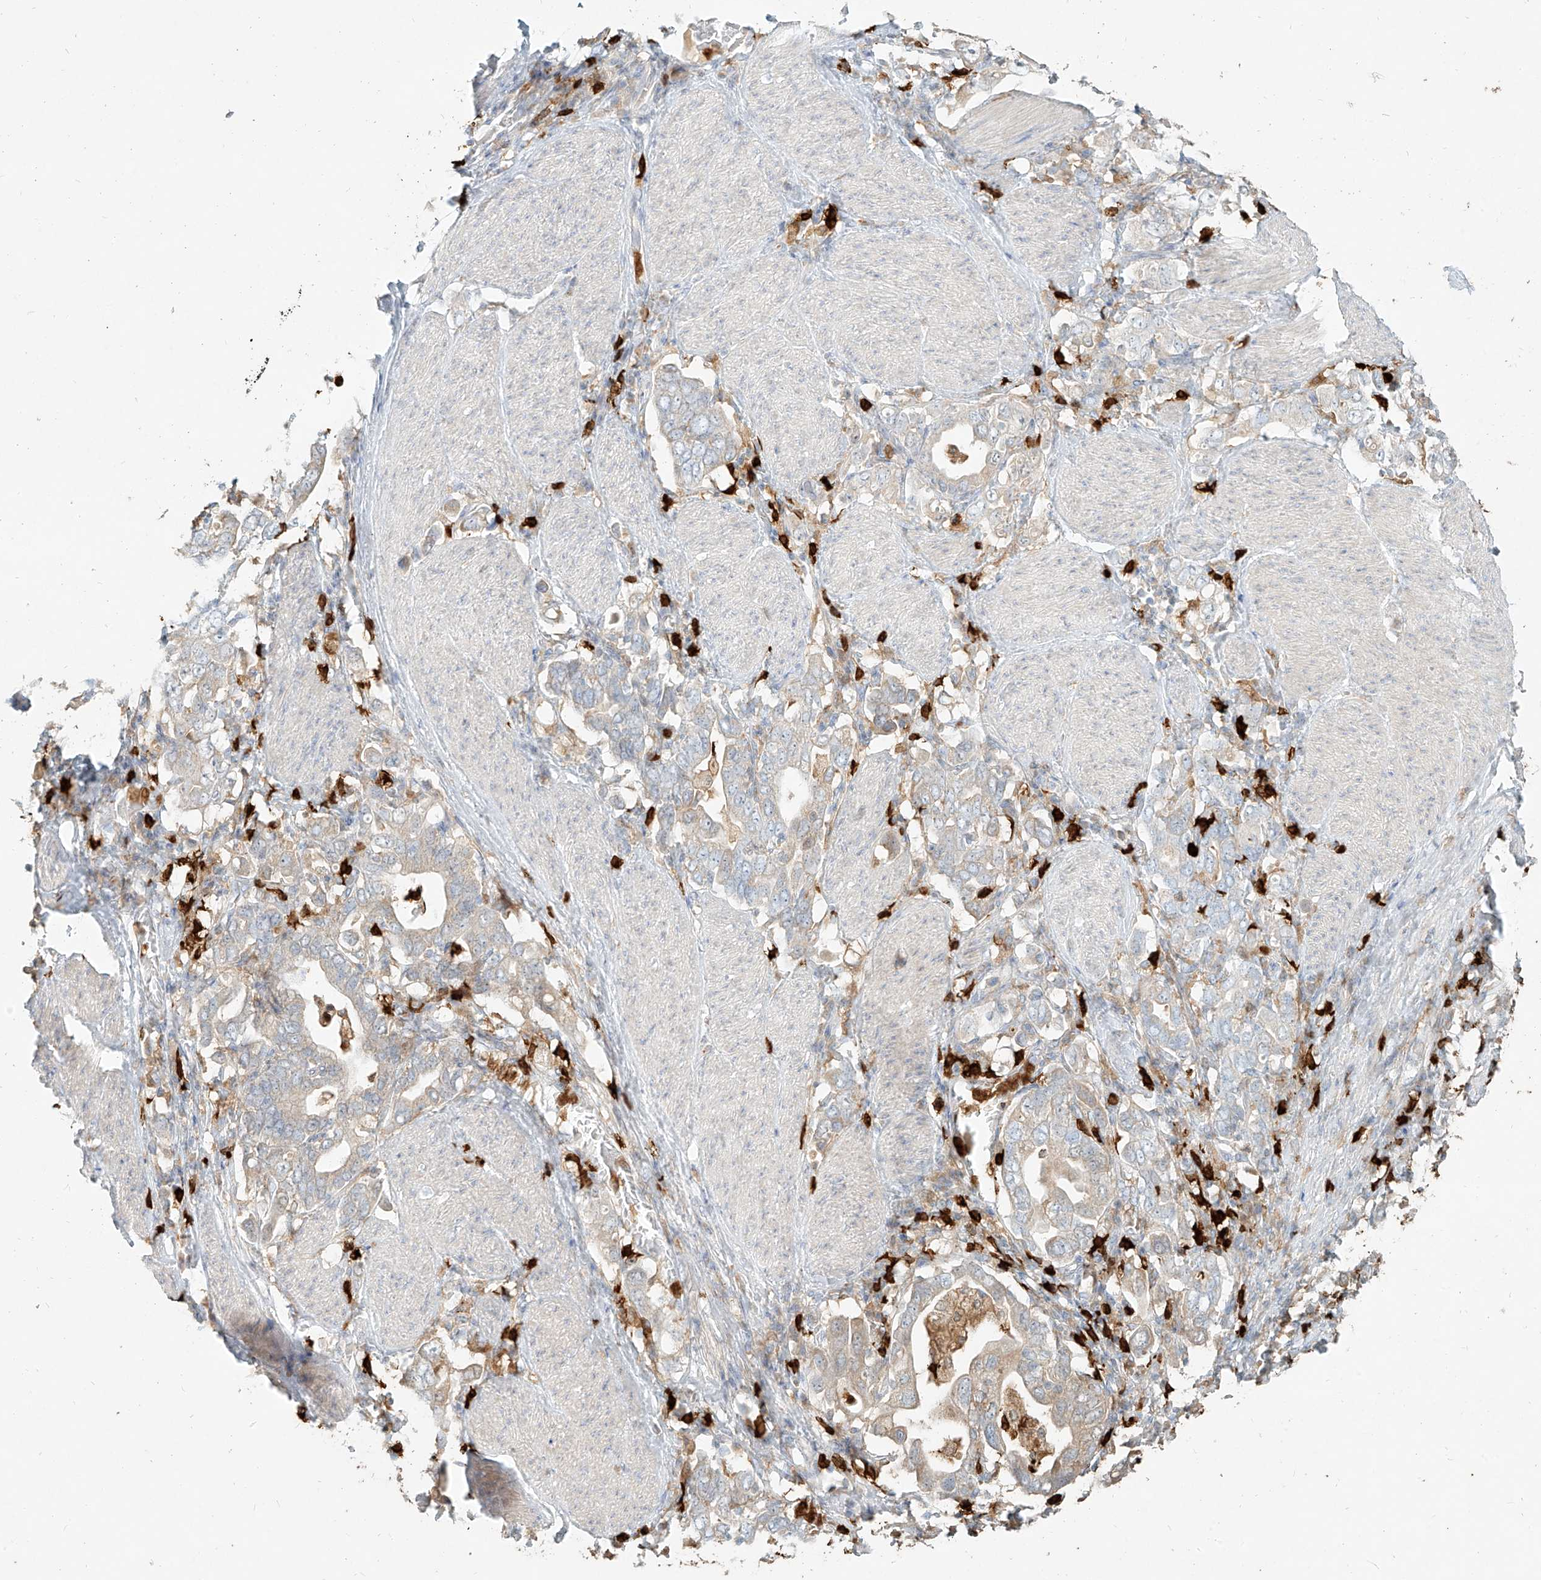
{"staining": {"intensity": "weak", "quantity": "<25%", "location": "cytoplasmic/membranous"}, "tissue": "stomach cancer", "cell_type": "Tumor cells", "image_type": "cancer", "snomed": [{"axis": "morphology", "description": "Adenocarcinoma, NOS"}, {"axis": "topography", "description": "Stomach, upper"}], "caption": "This is an immunohistochemistry (IHC) micrograph of human stomach cancer (adenocarcinoma). There is no expression in tumor cells.", "gene": "PGD", "patient": {"sex": "male", "age": 62}}